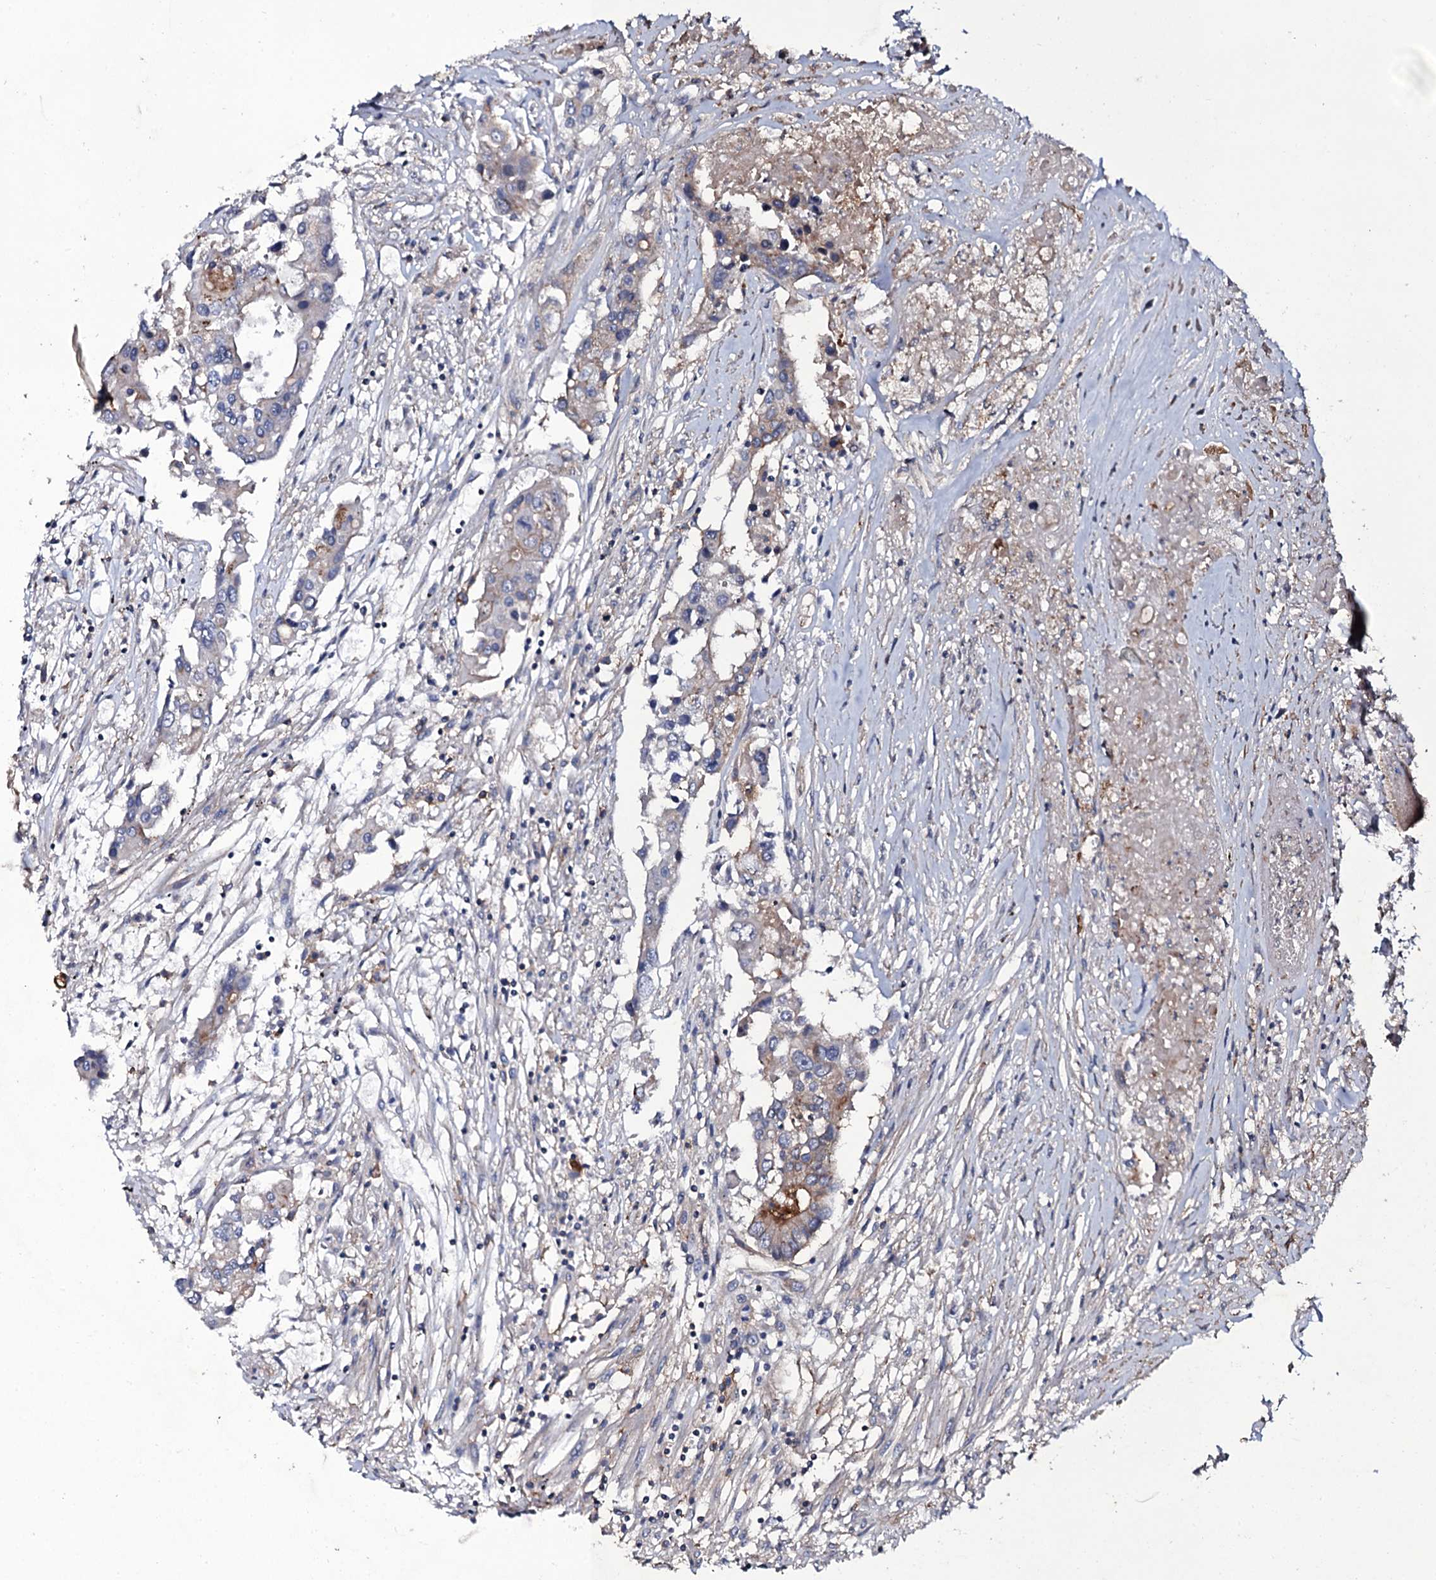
{"staining": {"intensity": "negative", "quantity": "none", "location": "none"}, "tissue": "colorectal cancer", "cell_type": "Tumor cells", "image_type": "cancer", "snomed": [{"axis": "morphology", "description": "Adenocarcinoma, NOS"}, {"axis": "topography", "description": "Colon"}], "caption": "Colorectal adenocarcinoma was stained to show a protein in brown. There is no significant staining in tumor cells.", "gene": "SNAP23", "patient": {"sex": "male", "age": 77}}